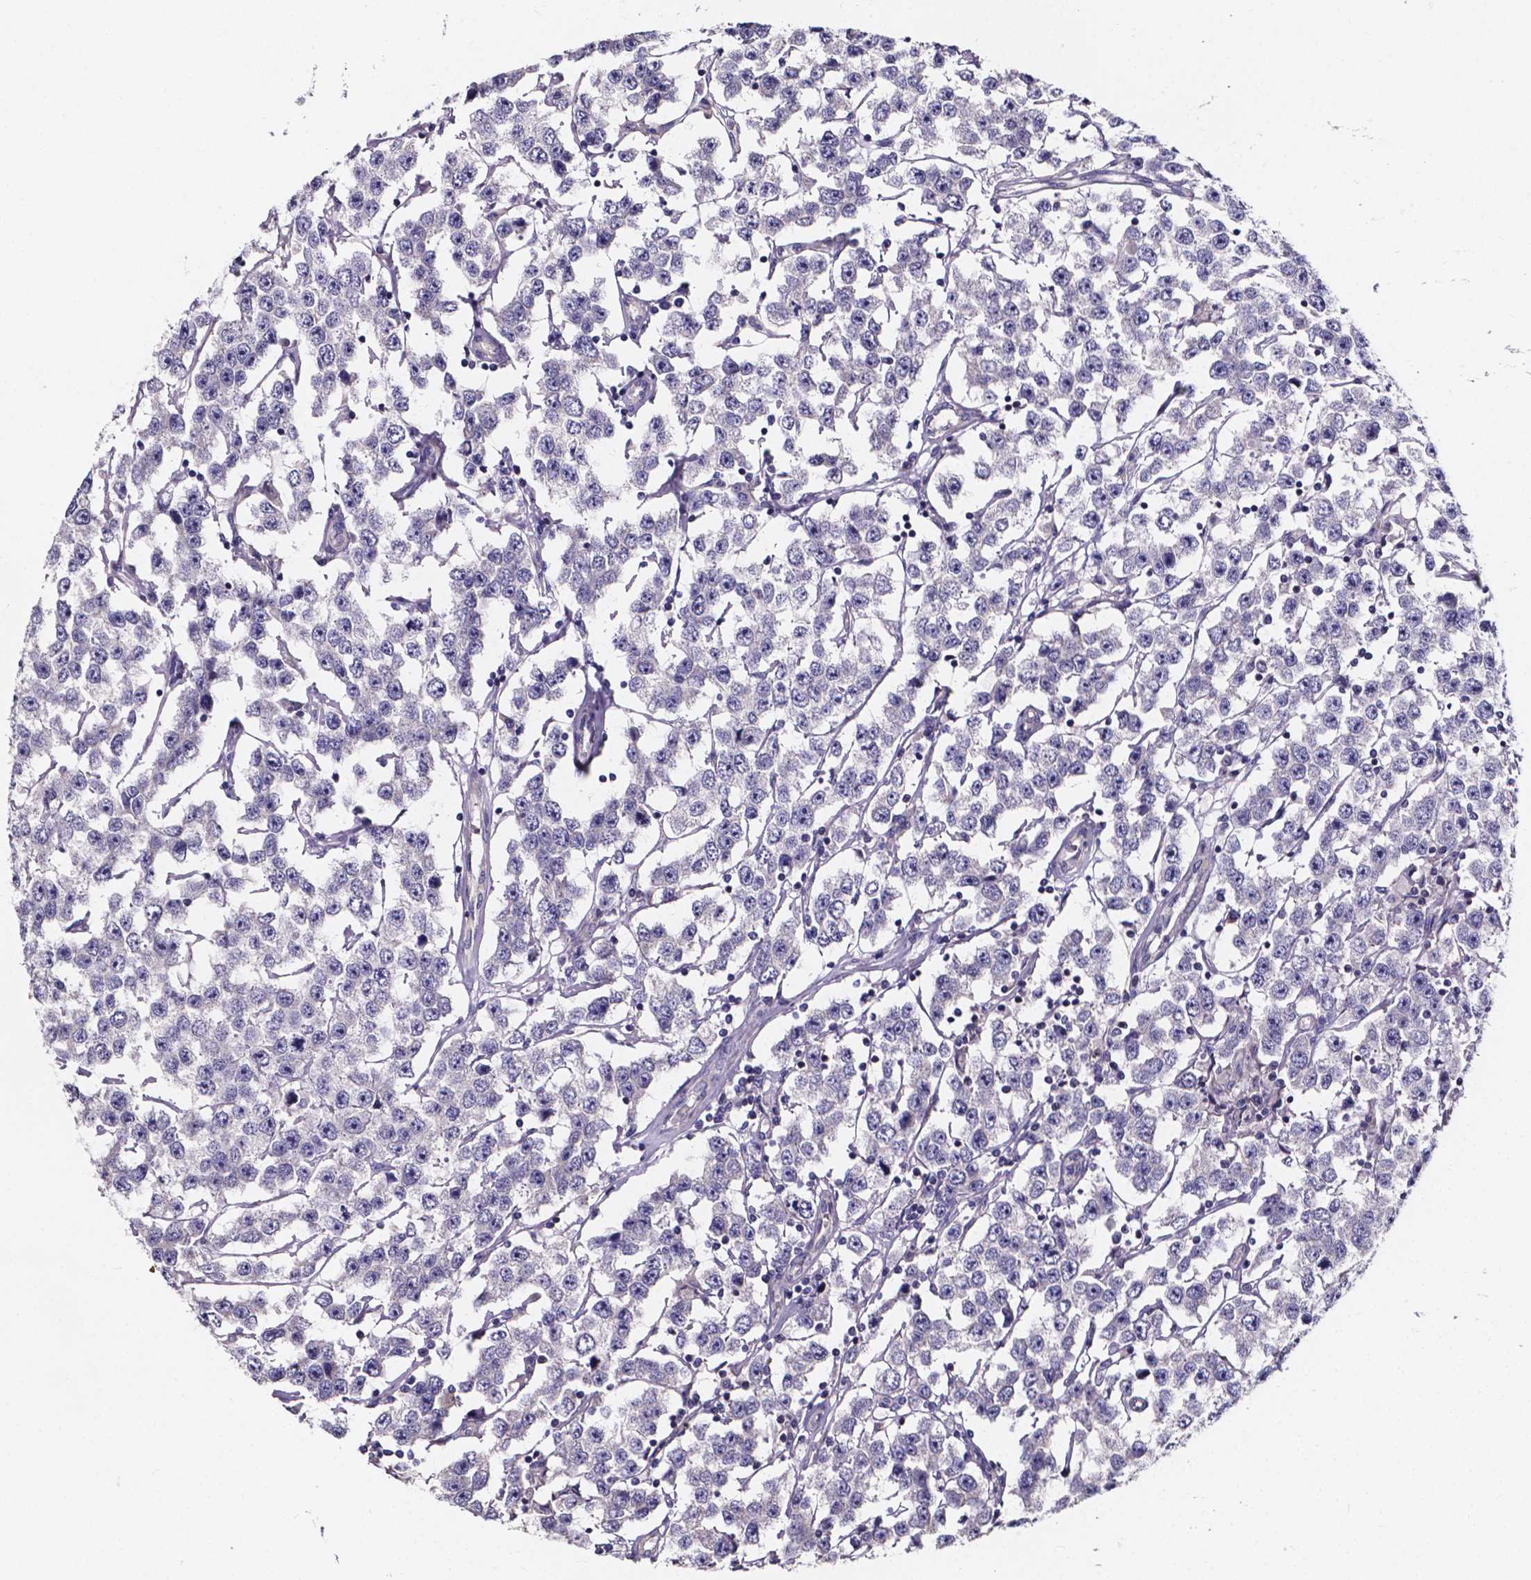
{"staining": {"intensity": "negative", "quantity": "none", "location": "none"}, "tissue": "testis cancer", "cell_type": "Tumor cells", "image_type": "cancer", "snomed": [{"axis": "morphology", "description": "Seminoma, NOS"}, {"axis": "topography", "description": "Testis"}], "caption": "DAB (3,3'-diaminobenzidine) immunohistochemical staining of human testis cancer demonstrates no significant positivity in tumor cells.", "gene": "THEMIS", "patient": {"sex": "male", "age": 52}}